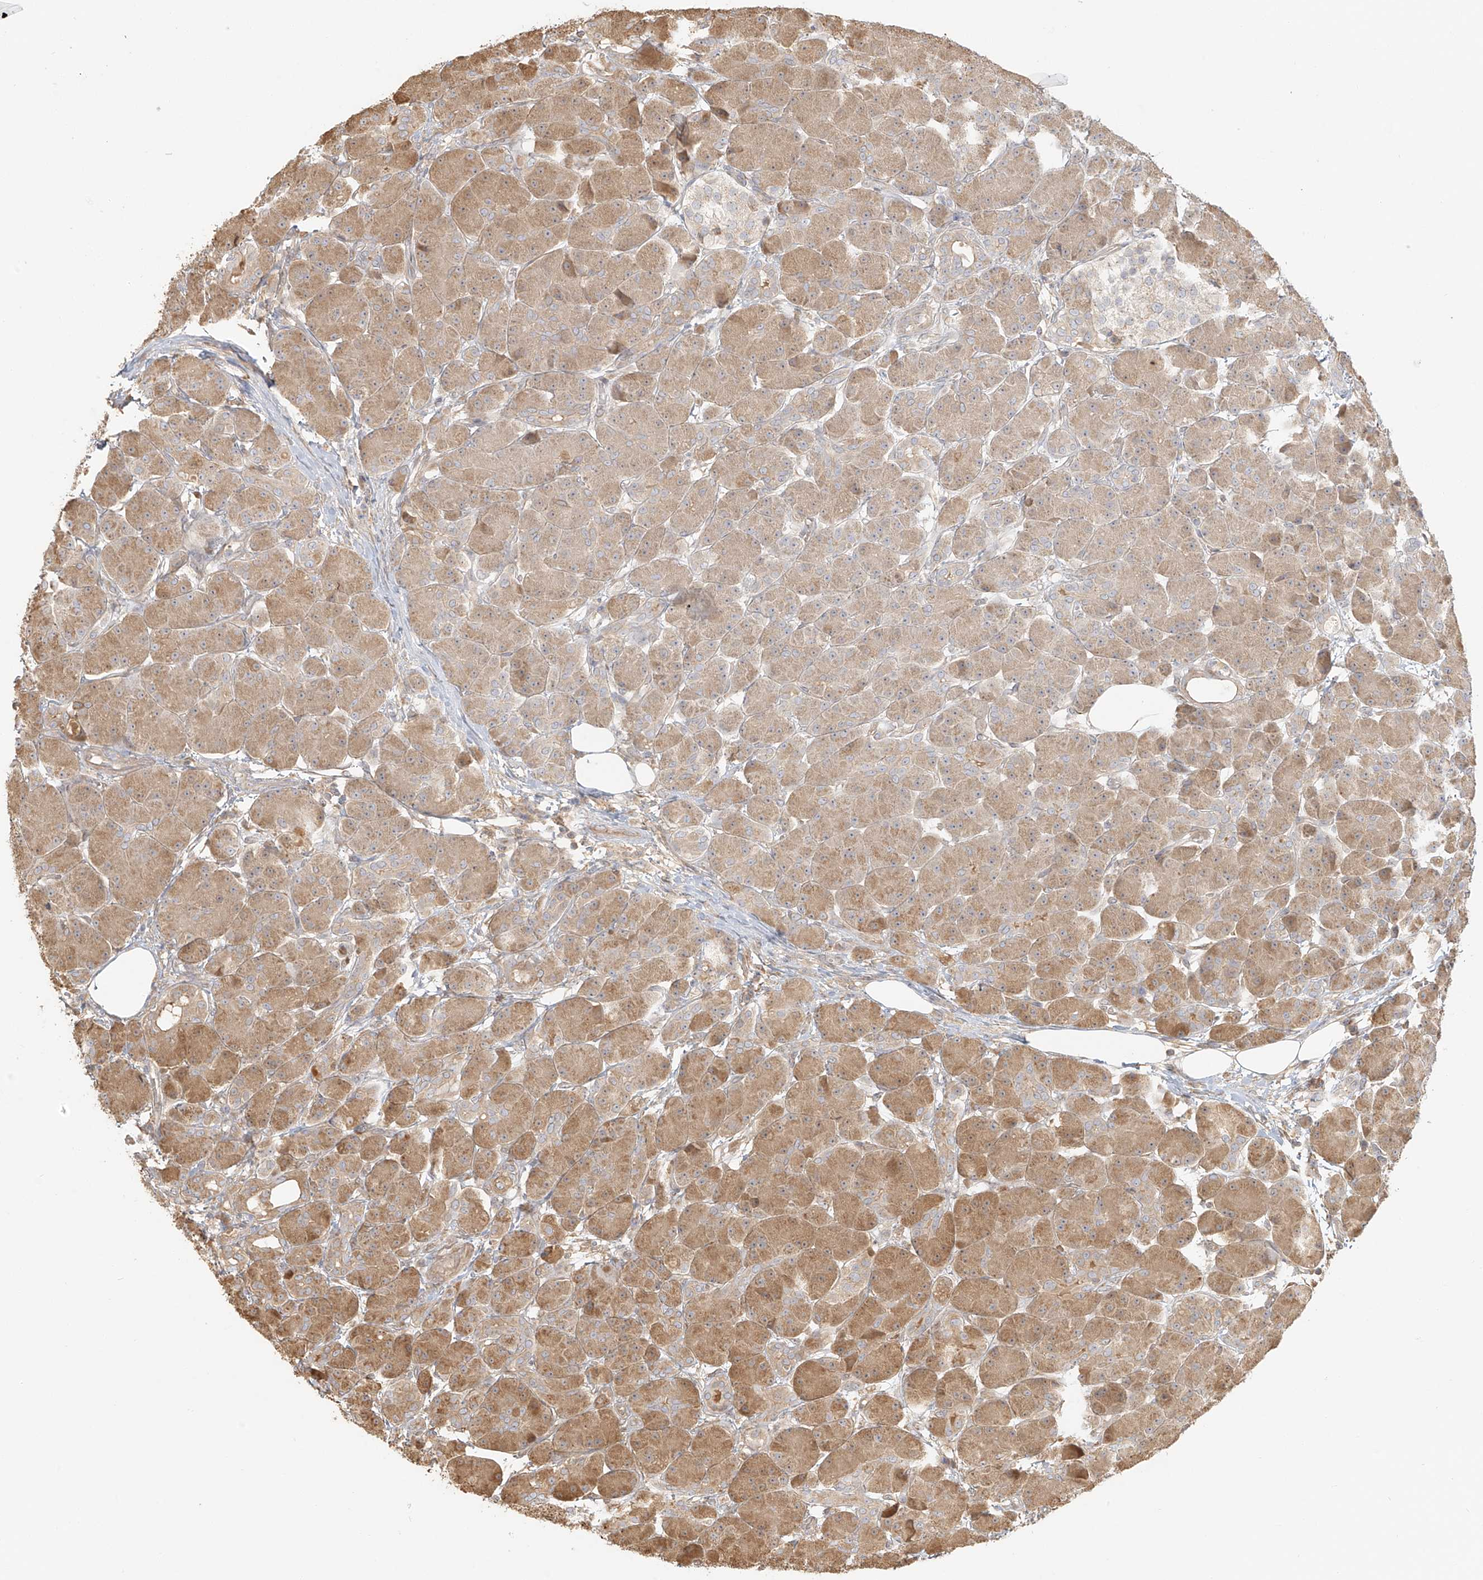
{"staining": {"intensity": "moderate", "quantity": ">75%", "location": "cytoplasmic/membranous"}, "tissue": "pancreas", "cell_type": "Exocrine glandular cells", "image_type": "normal", "snomed": [{"axis": "morphology", "description": "Normal tissue, NOS"}, {"axis": "topography", "description": "Pancreas"}], "caption": "Immunohistochemical staining of unremarkable pancreas exhibits >75% levels of moderate cytoplasmic/membranous protein positivity in approximately >75% of exocrine glandular cells.", "gene": "UPK1B", "patient": {"sex": "male", "age": 63}}